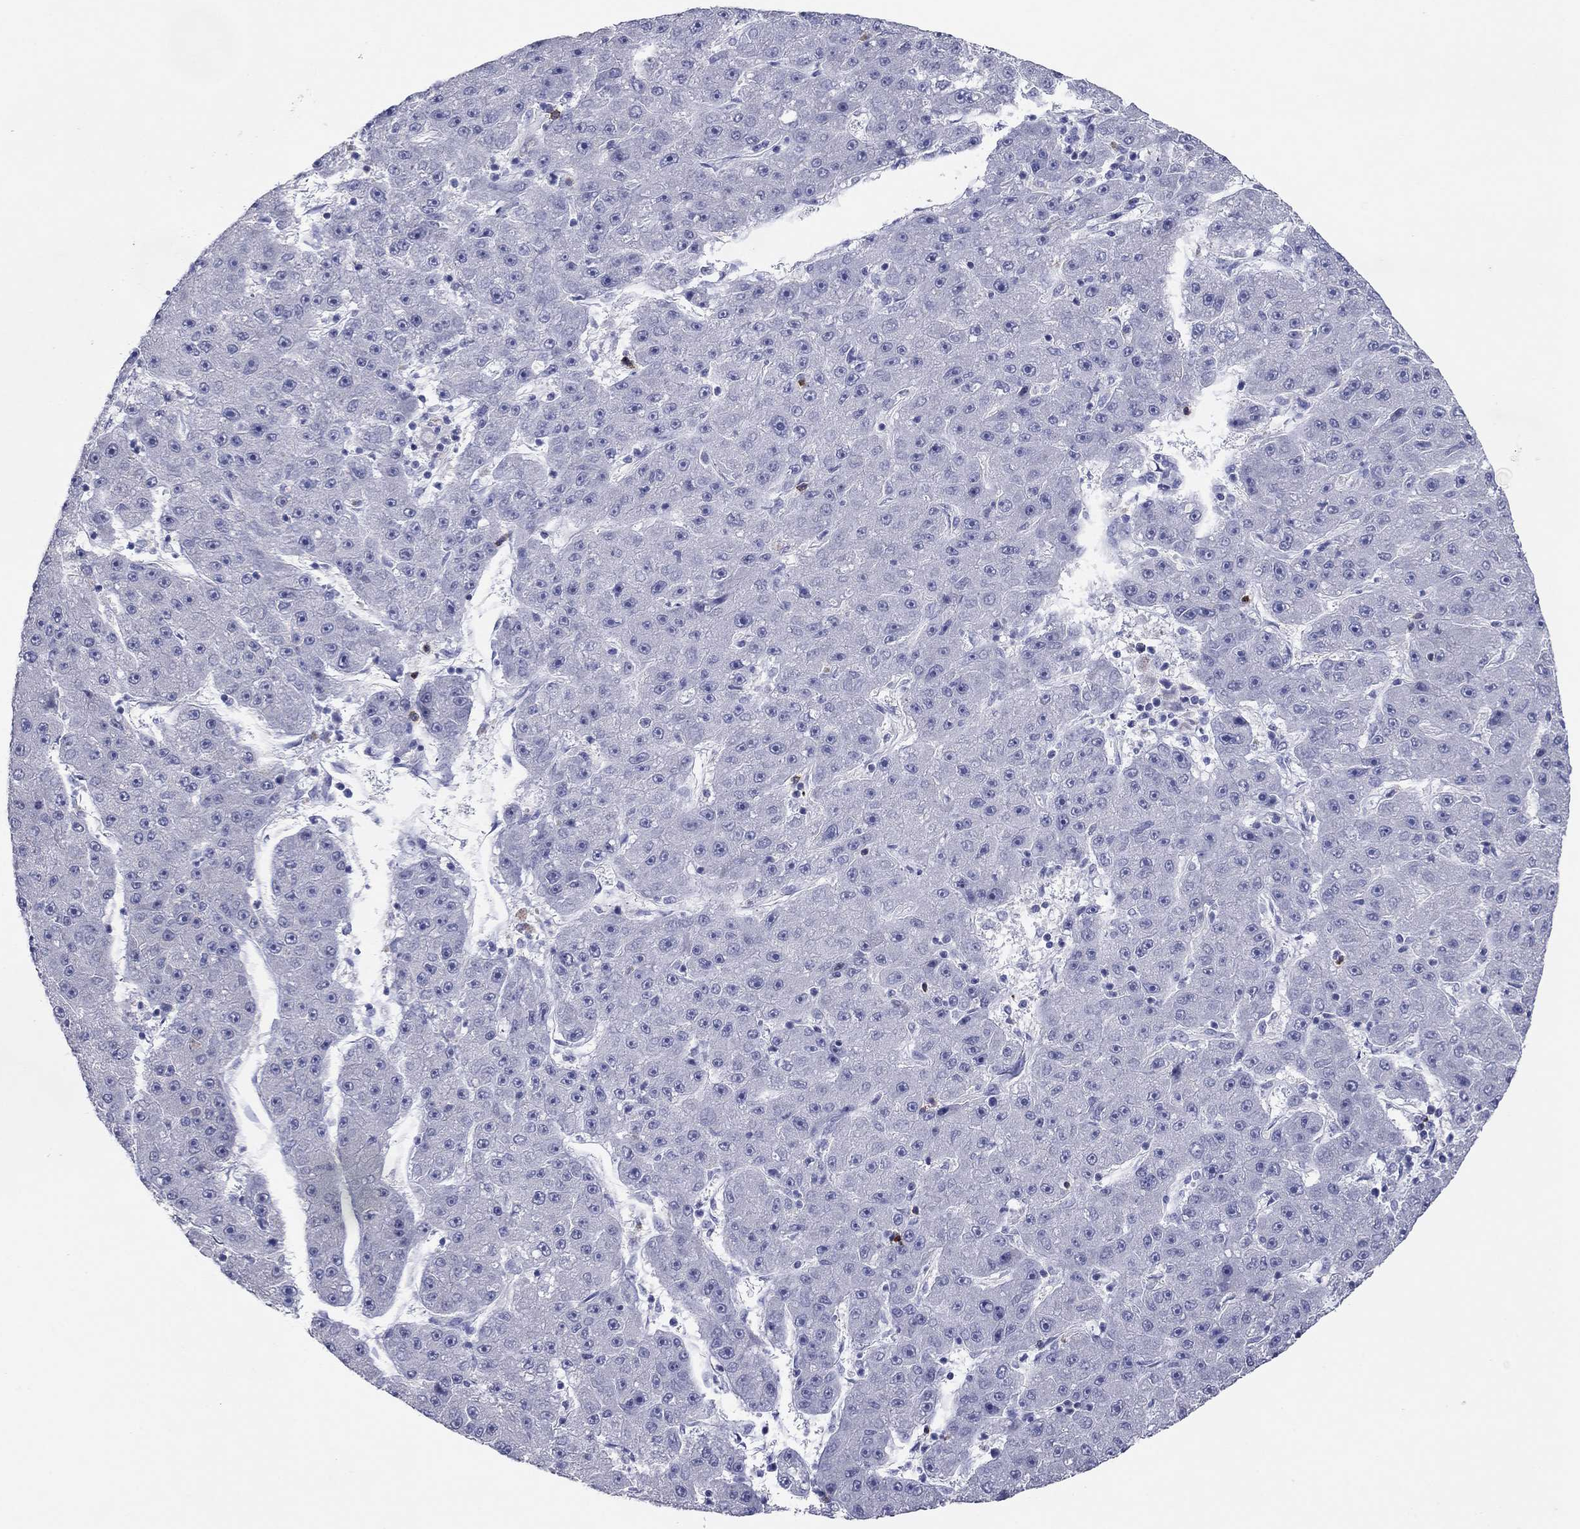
{"staining": {"intensity": "negative", "quantity": "none", "location": "none"}, "tissue": "liver cancer", "cell_type": "Tumor cells", "image_type": "cancer", "snomed": [{"axis": "morphology", "description": "Carcinoma, Hepatocellular, NOS"}, {"axis": "topography", "description": "Liver"}], "caption": "IHC of human hepatocellular carcinoma (liver) shows no staining in tumor cells.", "gene": "ITGAE", "patient": {"sex": "male", "age": 67}}